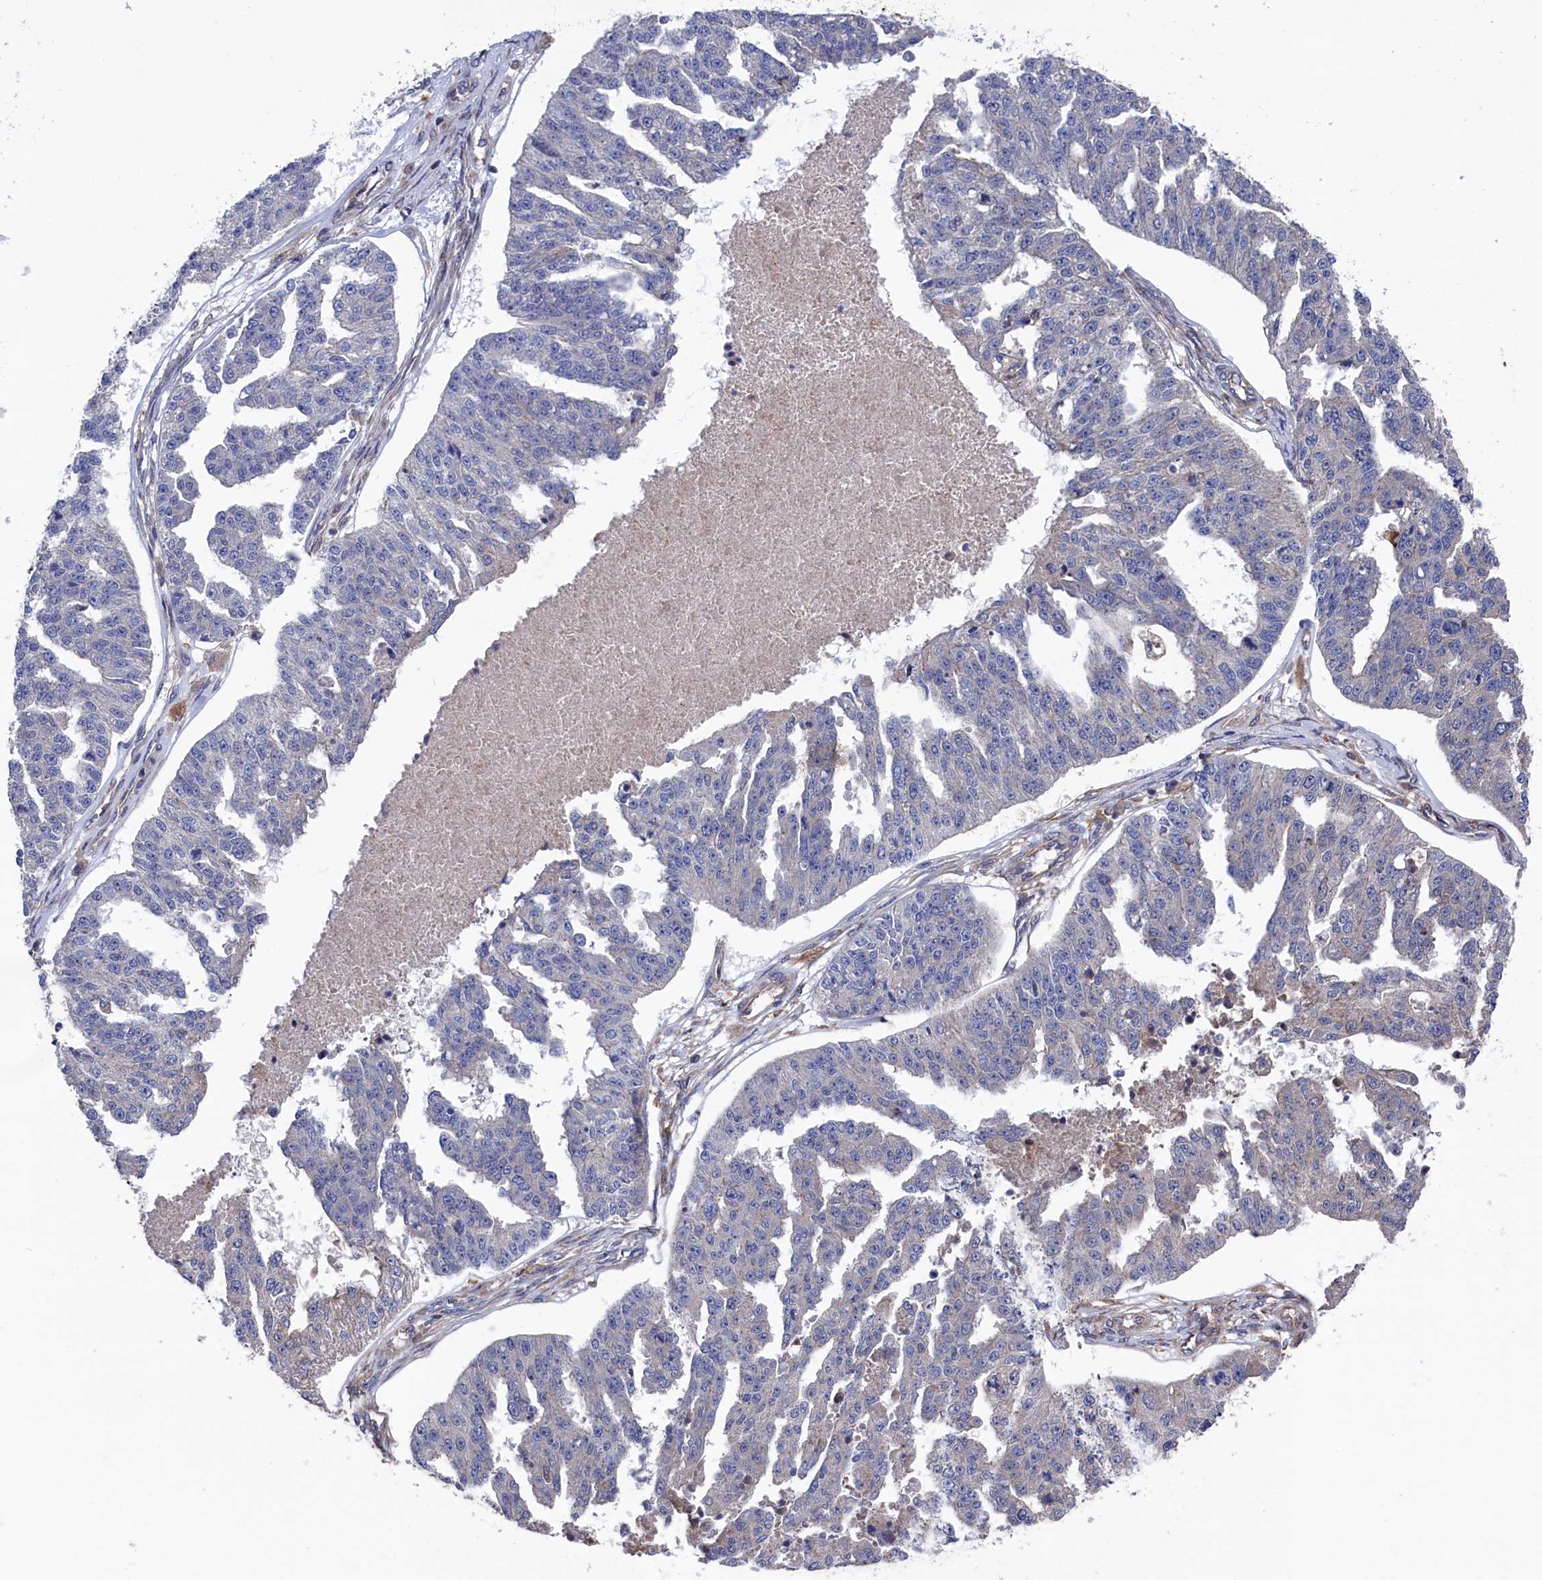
{"staining": {"intensity": "negative", "quantity": "none", "location": "none"}, "tissue": "ovarian cancer", "cell_type": "Tumor cells", "image_type": "cancer", "snomed": [{"axis": "morphology", "description": "Cystadenocarcinoma, serous, NOS"}, {"axis": "topography", "description": "Ovary"}], "caption": "The micrograph exhibits no staining of tumor cells in ovarian cancer.", "gene": "SPATA13", "patient": {"sex": "female", "age": 58}}